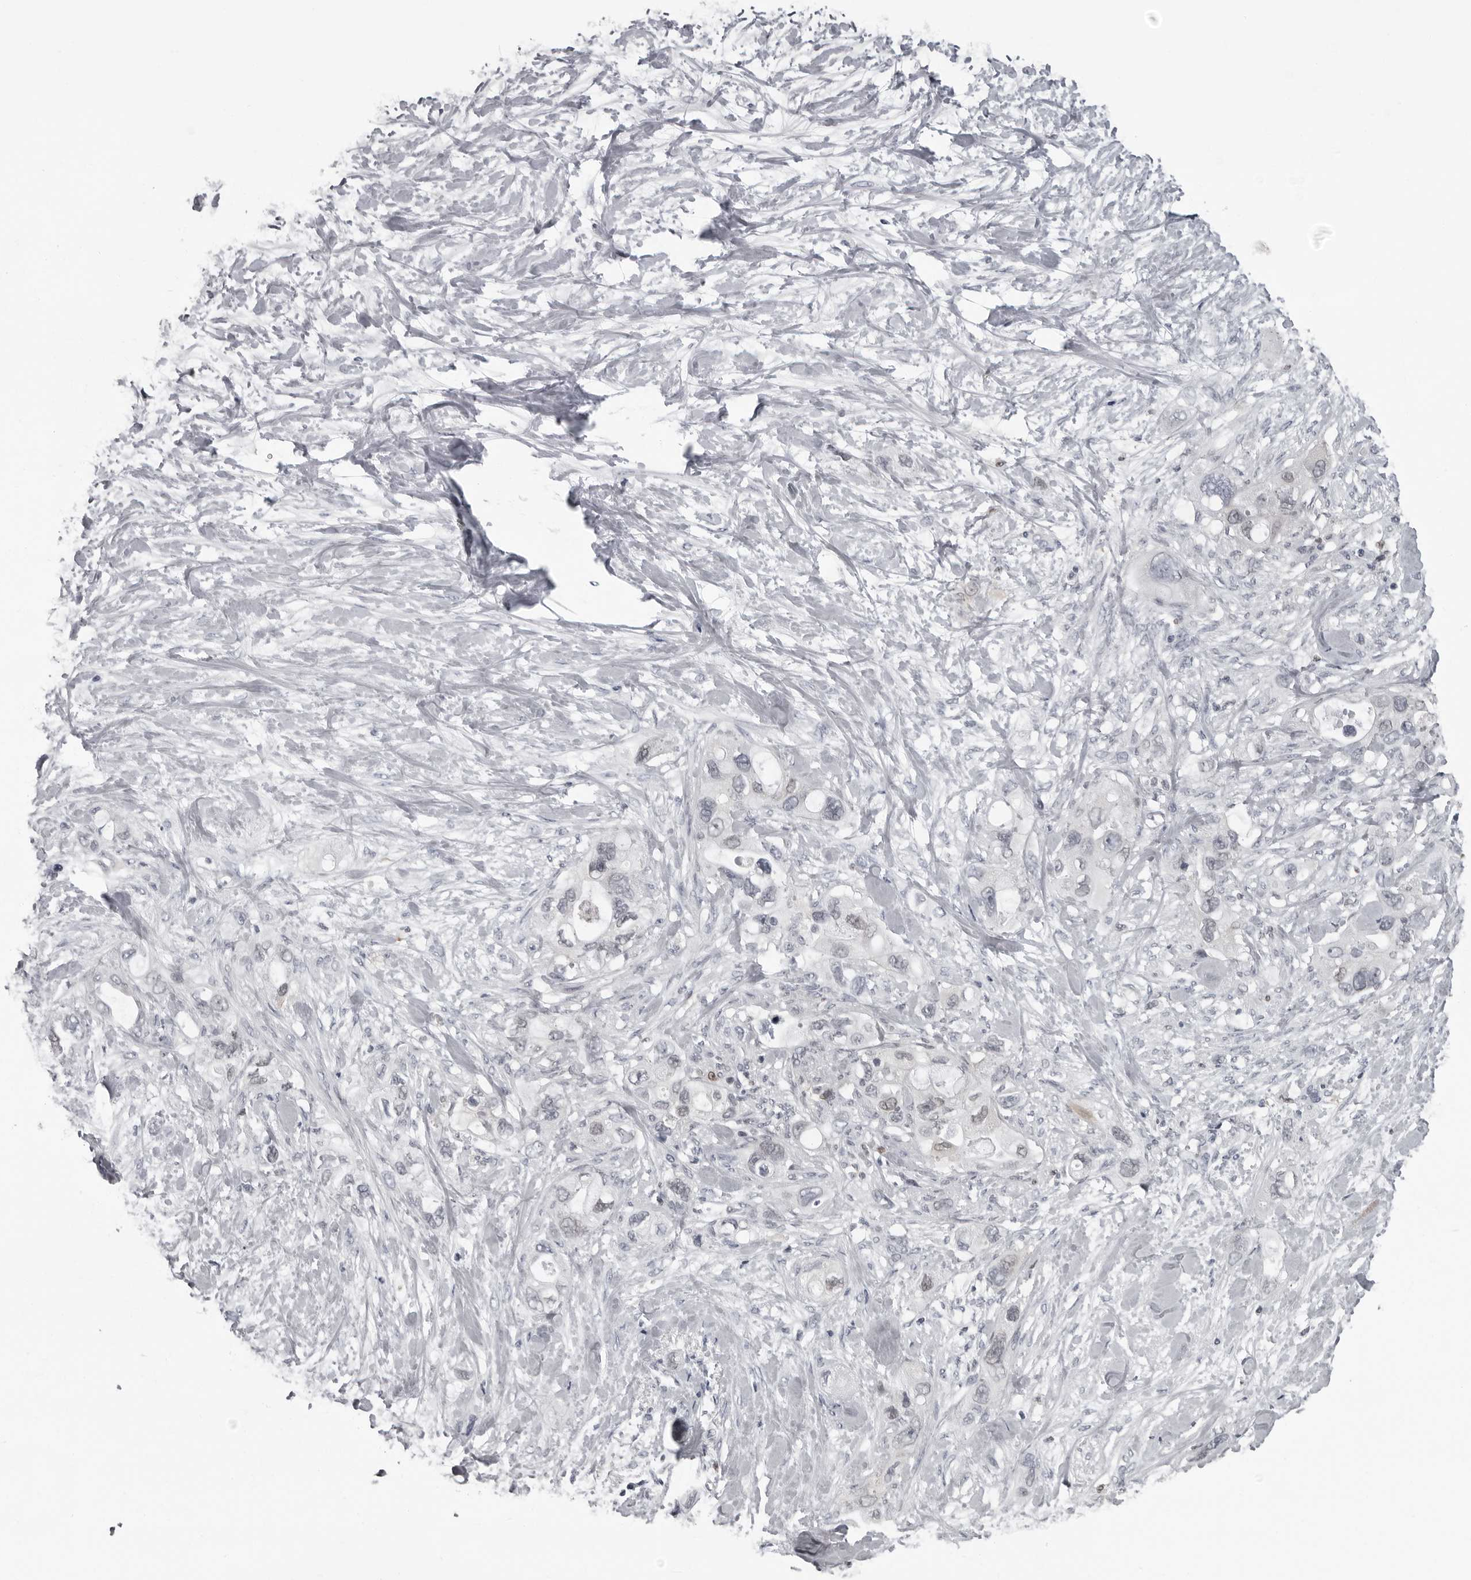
{"staining": {"intensity": "negative", "quantity": "none", "location": "none"}, "tissue": "pancreatic cancer", "cell_type": "Tumor cells", "image_type": "cancer", "snomed": [{"axis": "morphology", "description": "Adenocarcinoma, NOS"}, {"axis": "topography", "description": "Pancreas"}], "caption": "Tumor cells show no significant positivity in pancreatic adenocarcinoma.", "gene": "LZIC", "patient": {"sex": "female", "age": 56}}